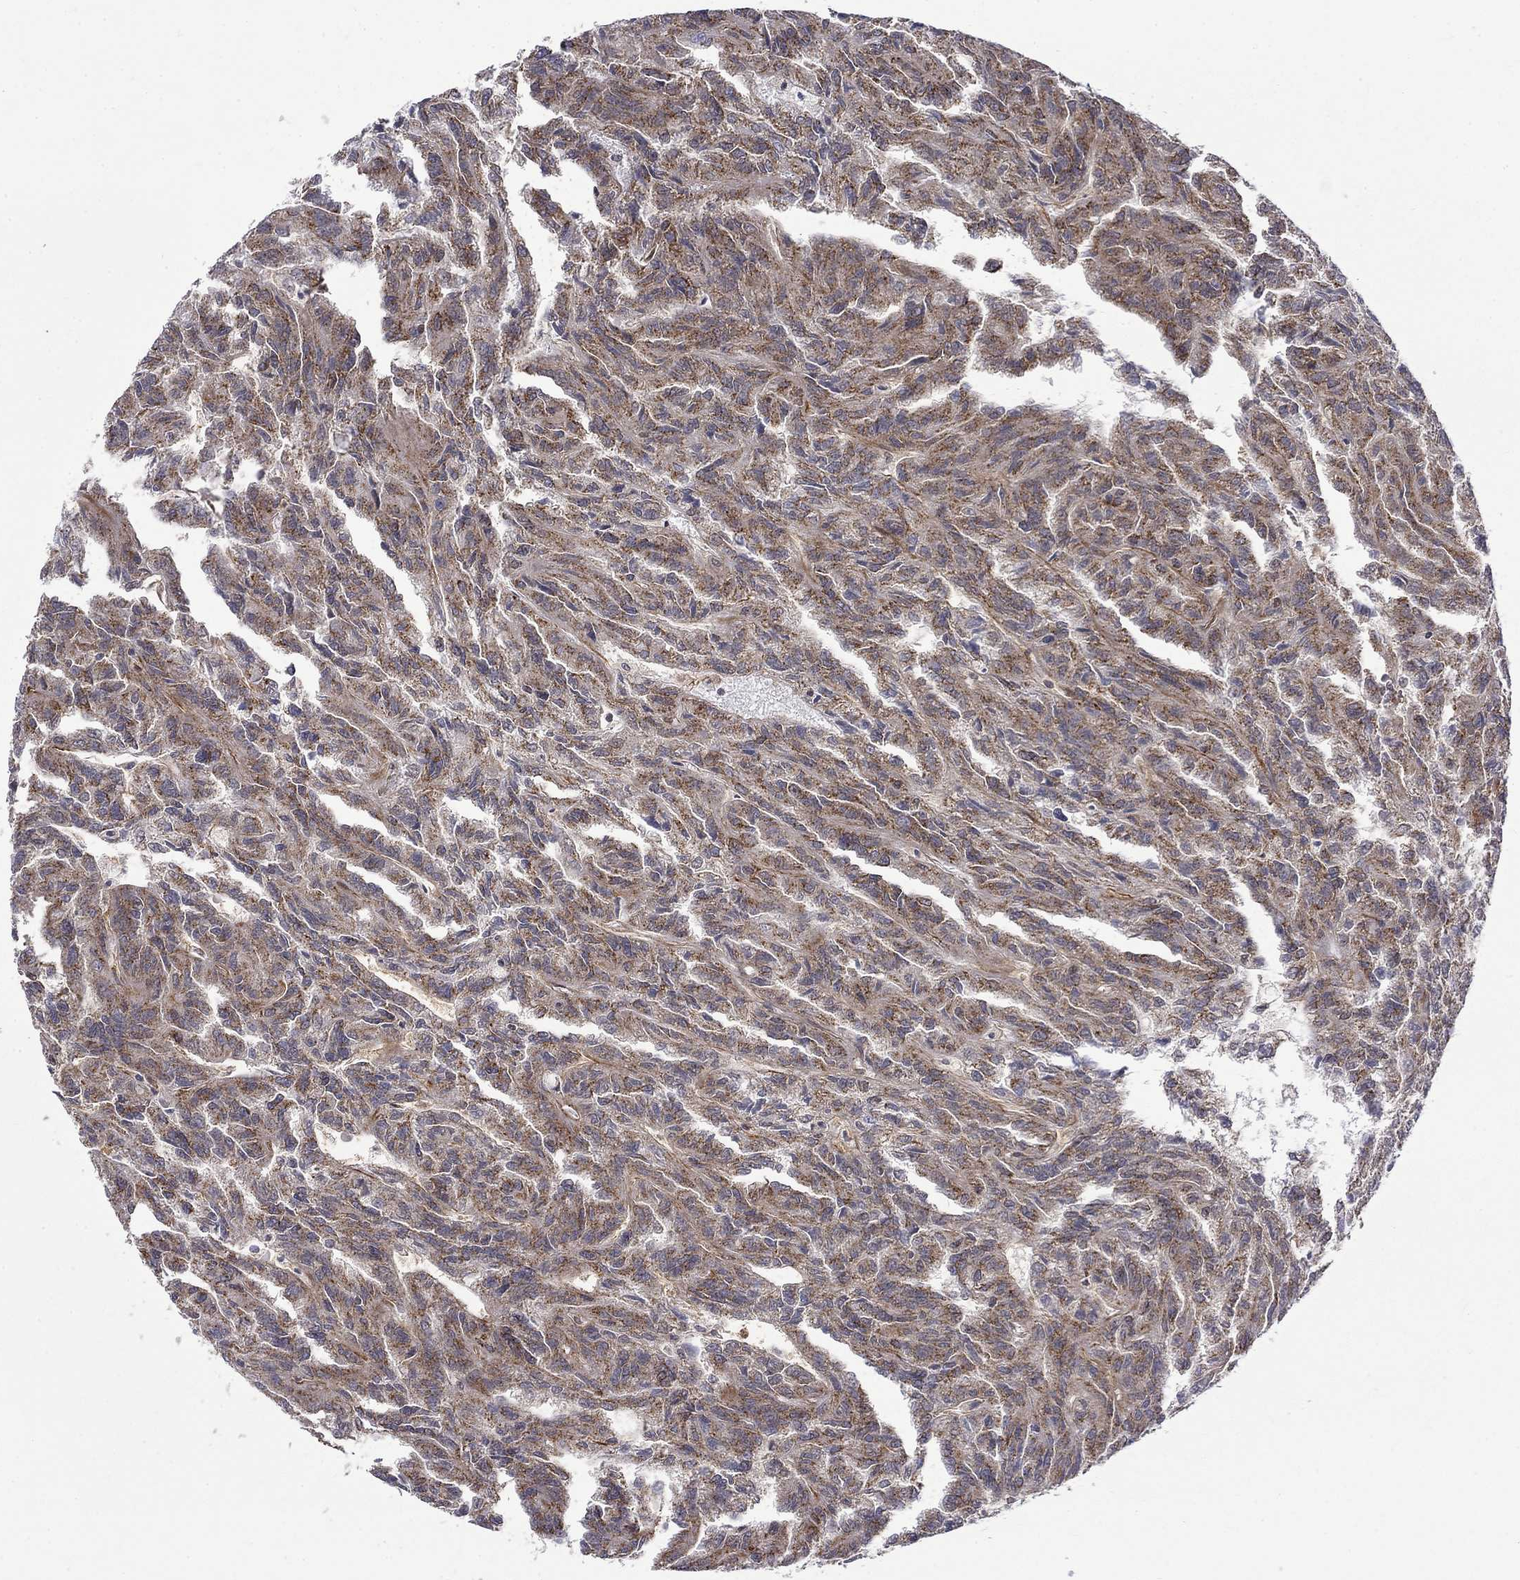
{"staining": {"intensity": "moderate", "quantity": ">75%", "location": "cytoplasmic/membranous"}, "tissue": "renal cancer", "cell_type": "Tumor cells", "image_type": "cancer", "snomed": [{"axis": "morphology", "description": "Adenocarcinoma, NOS"}, {"axis": "topography", "description": "Kidney"}], "caption": "Renal cancer (adenocarcinoma) stained with DAB (3,3'-diaminobenzidine) immunohistochemistry (IHC) exhibits medium levels of moderate cytoplasmic/membranous positivity in approximately >75% of tumor cells. Using DAB (3,3'-diaminobenzidine) (brown) and hematoxylin (blue) stains, captured at high magnification using brightfield microscopy.", "gene": "KPNA3", "patient": {"sex": "male", "age": 79}}